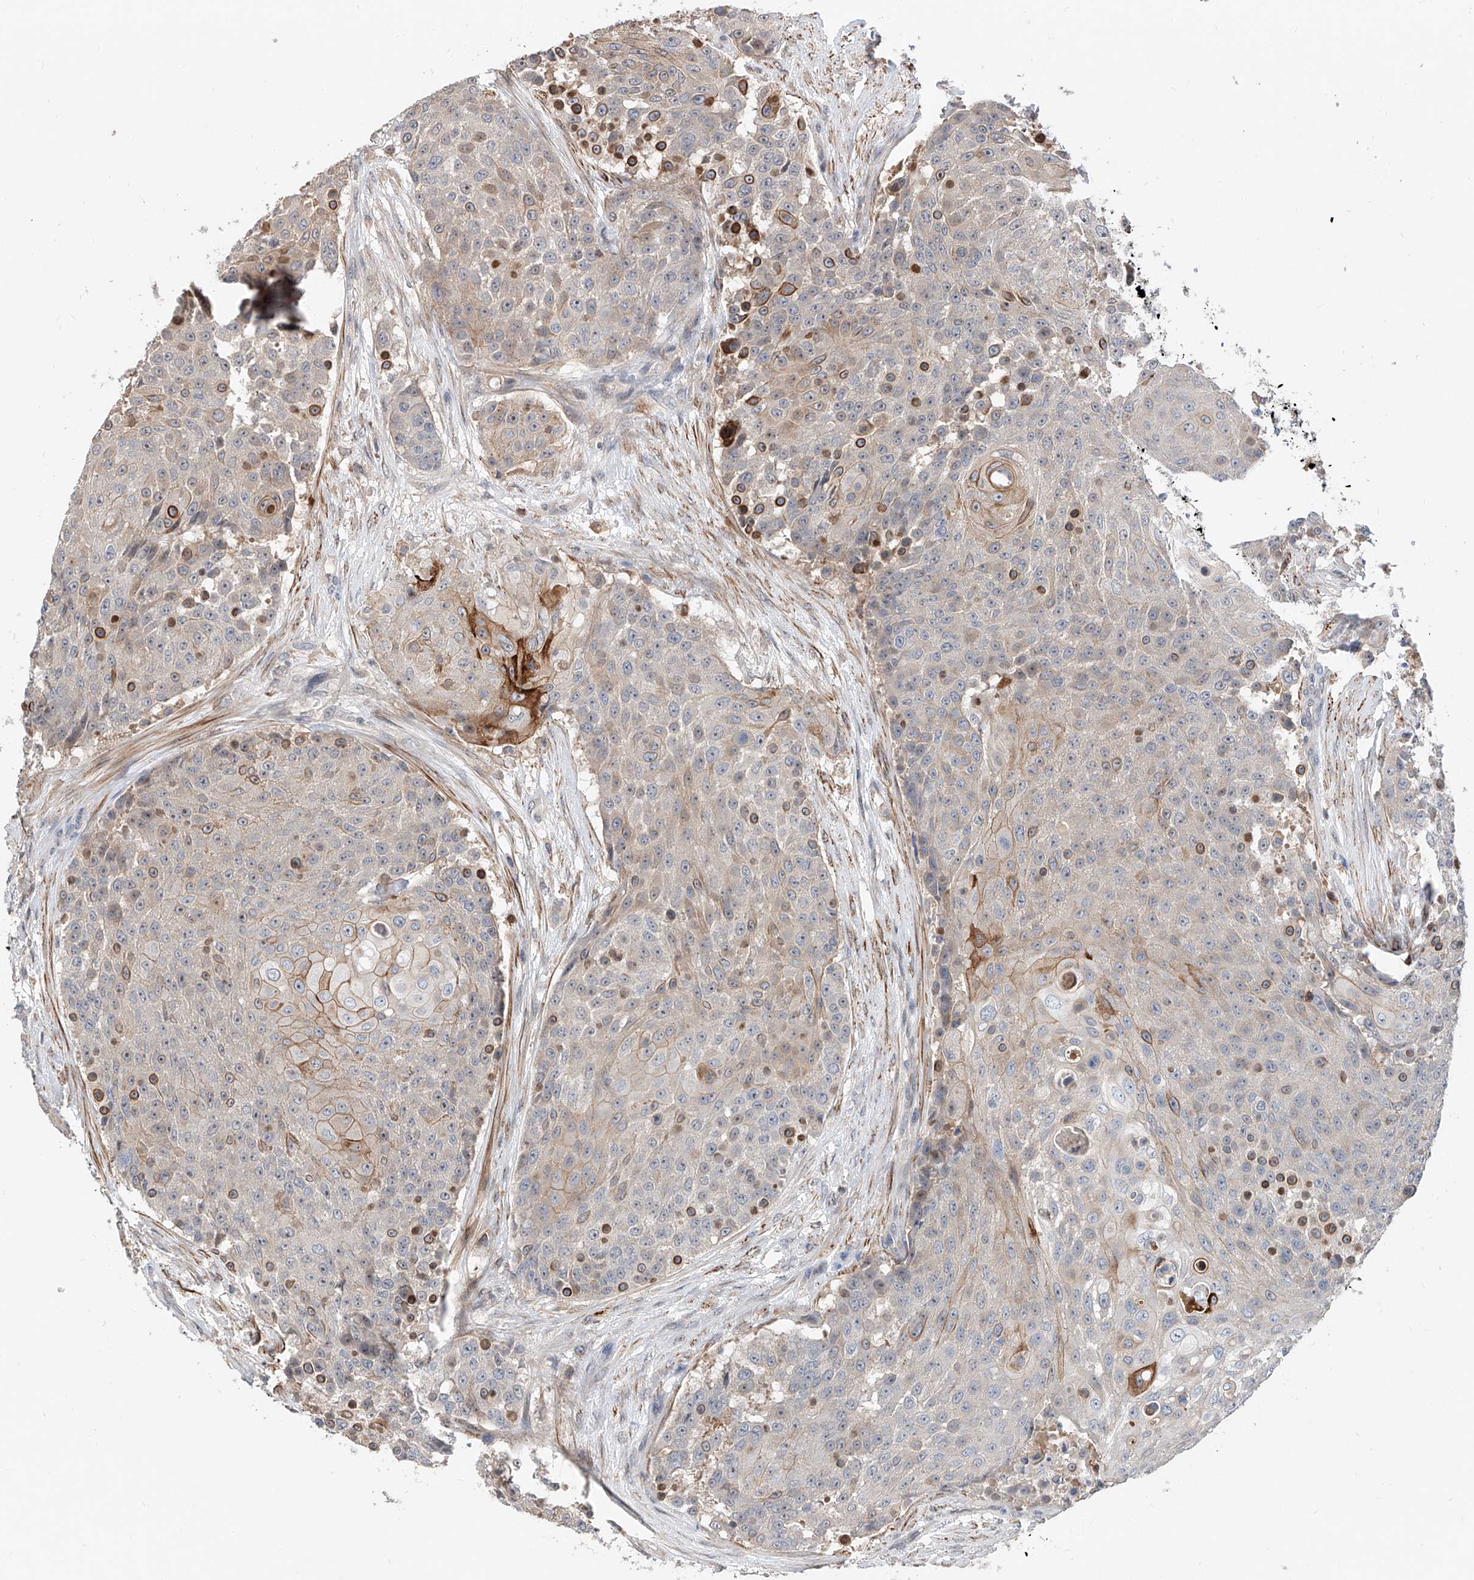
{"staining": {"intensity": "moderate", "quantity": "<25%", "location": "cytoplasmic/membranous"}, "tissue": "urothelial cancer", "cell_type": "Tumor cells", "image_type": "cancer", "snomed": [{"axis": "morphology", "description": "Urothelial carcinoma, High grade"}, {"axis": "topography", "description": "Urinary bladder"}], "caption": "Urothelial carcinoma (high-grade) stained for a protein (brown) displays moderate cytoplasmic/membranous positive expression in approximately <25% of tumor cells.", "gene": "MAGEE2", "patient": {"sex": "female", "age": 63}}